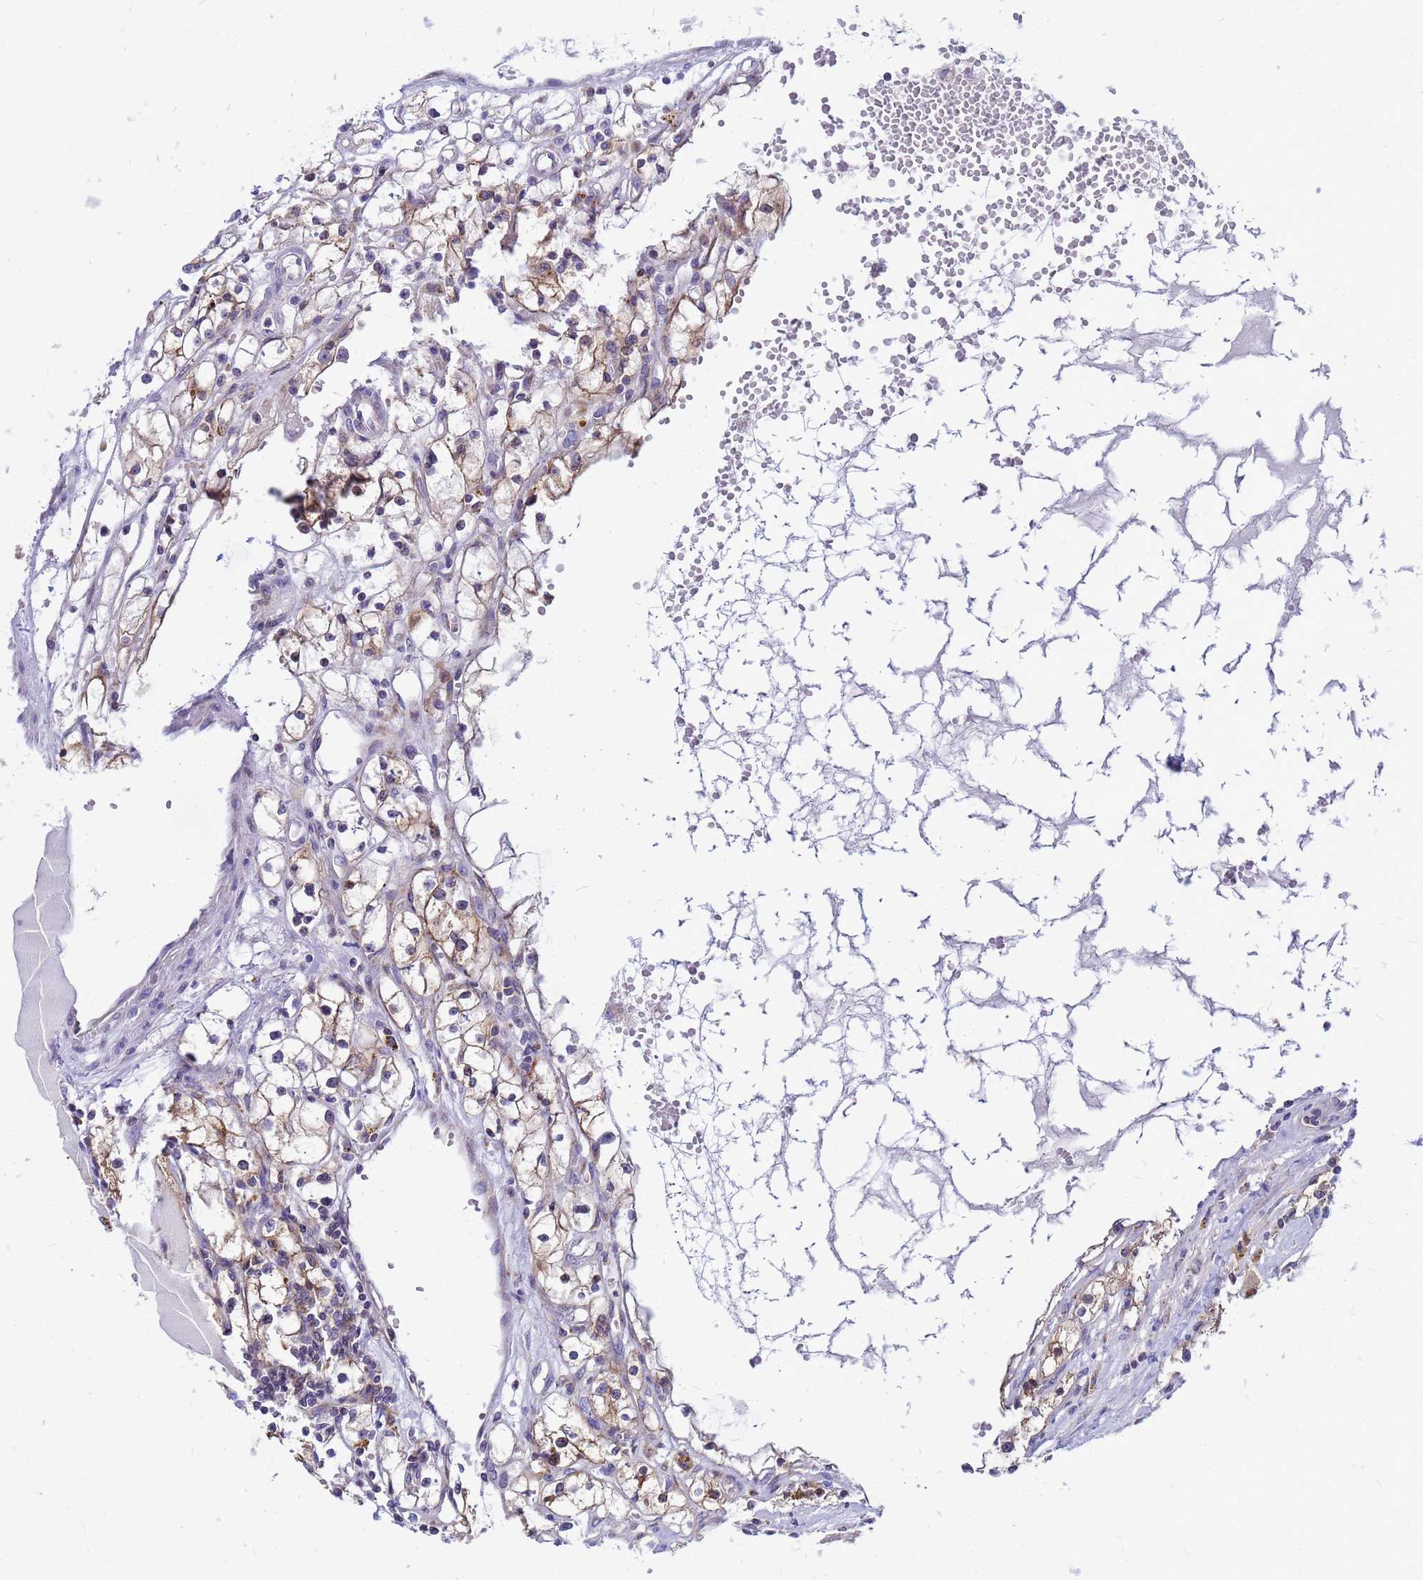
{"staining": {"intensity": "weak", "quantity": "25%-75%", "location": "cytoplasmic/membranous"}, "tissue": "renal cancer", "cell_type": "Tumor cells", "image_type": "cancer", "snomed": [{"axis": "morphology", "description": "Adenocarcinoma, NOS"}, {"axis": "topography", "description": "Kidney"}], "caption": "Protein staining exhibits weak cytoplasmic/membranous expression in about 25%-75% of tumor cells in adenocarcinoma (renal).", "gene": "FHIP1A", "patient": {"sex": "male", "age": 56}}